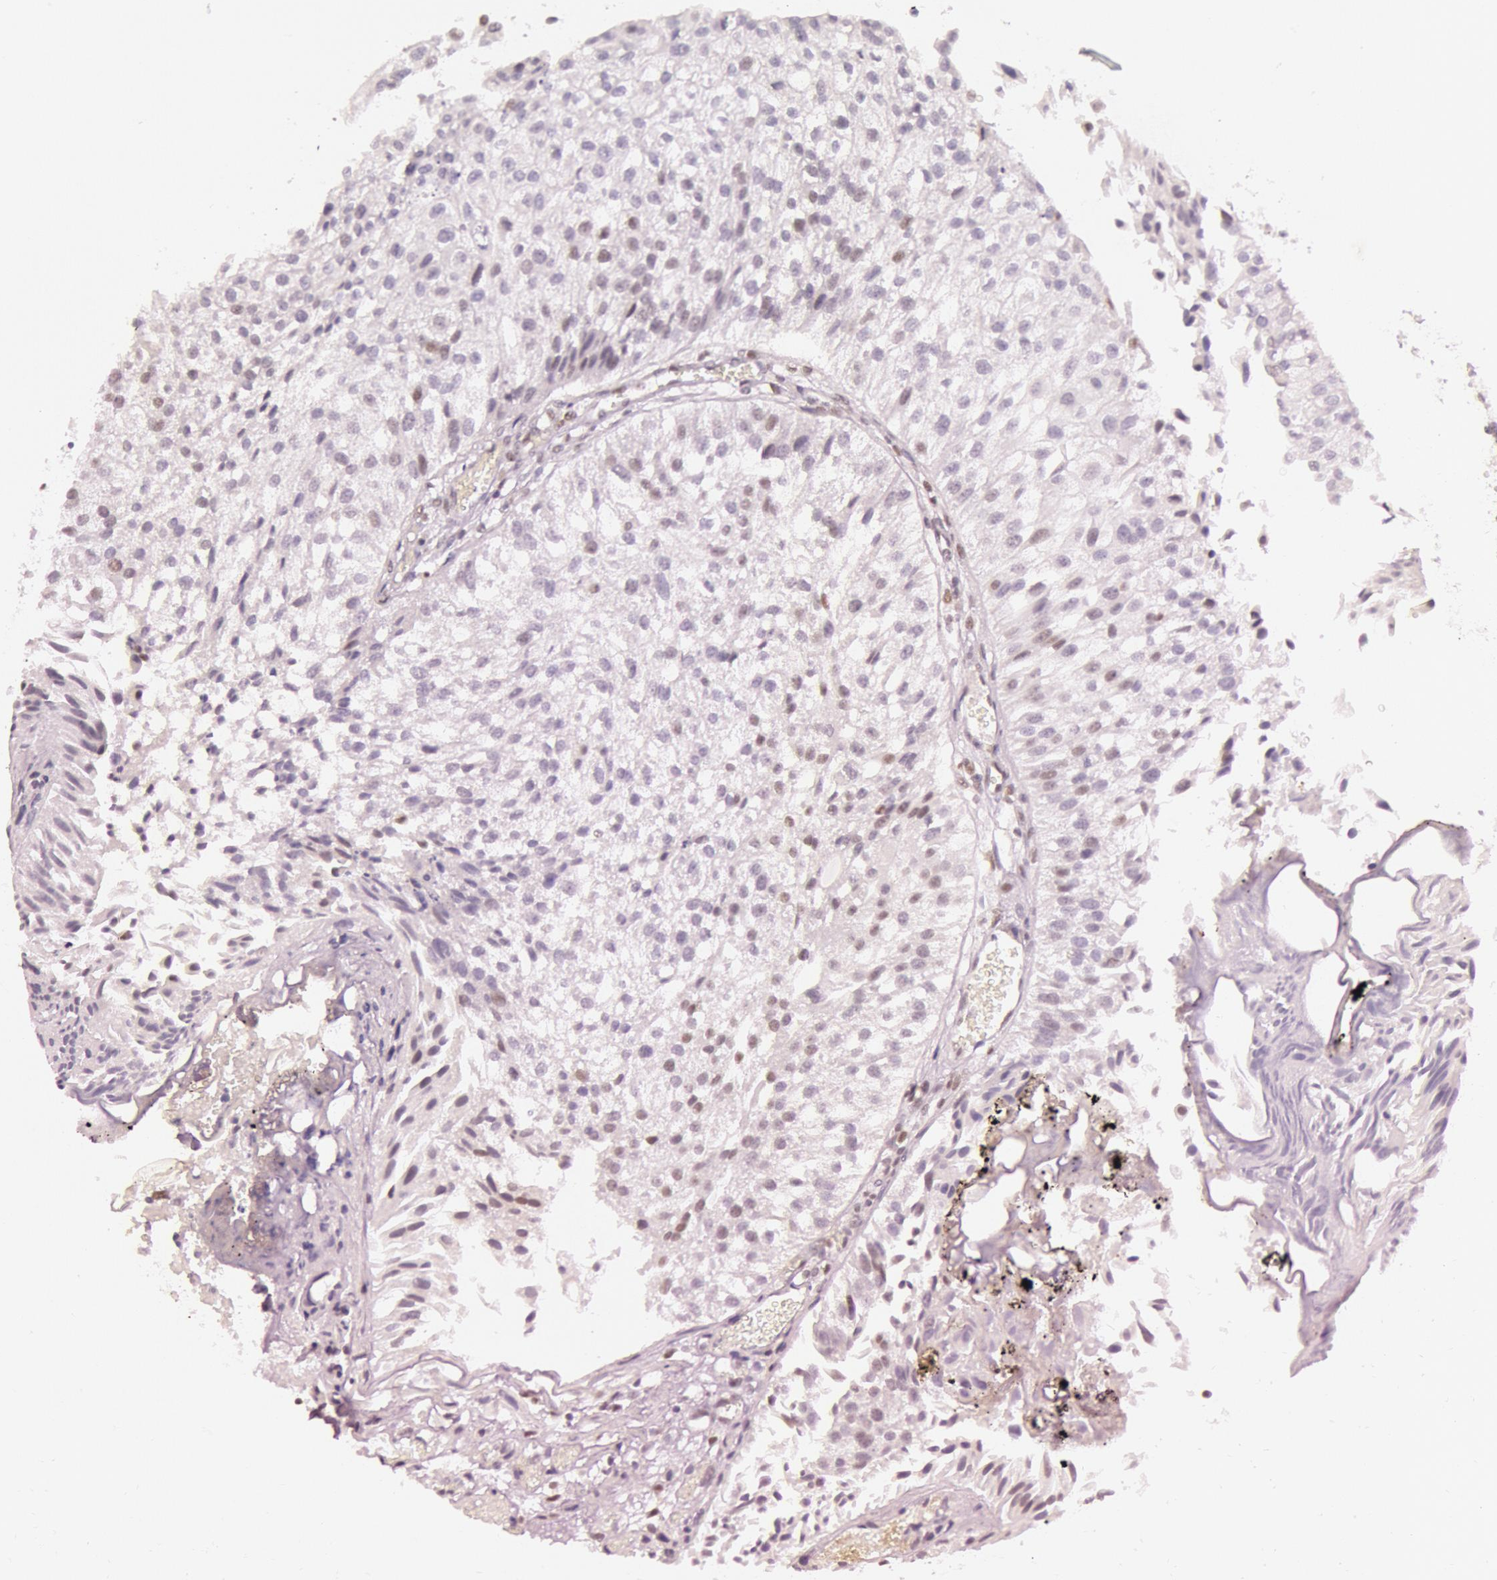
{"staining": {"intensity": "weak", "quantity": "<25%", "location": "nuclear"}, "tissue": "urothelial cancer", "cell_type": "Tumor cells", "image_type": "cancer", "snomed": [{"axis": "morphology", "description": "Urothelial carcinoma, Low grade"}, {"axis": "topography", "description": "Urinary bladder"}], "caption": "There is no significant expression in tumor cells of urothelial cancer. Brightfield microscopy of immunohistochemistry stained with DAB (3,3'-diaminobenzidine) (brown) and hematoxylin (blue), captured at high magnification.", "gene": "TASL", "patient": {"sex": "female", "age": 89}}